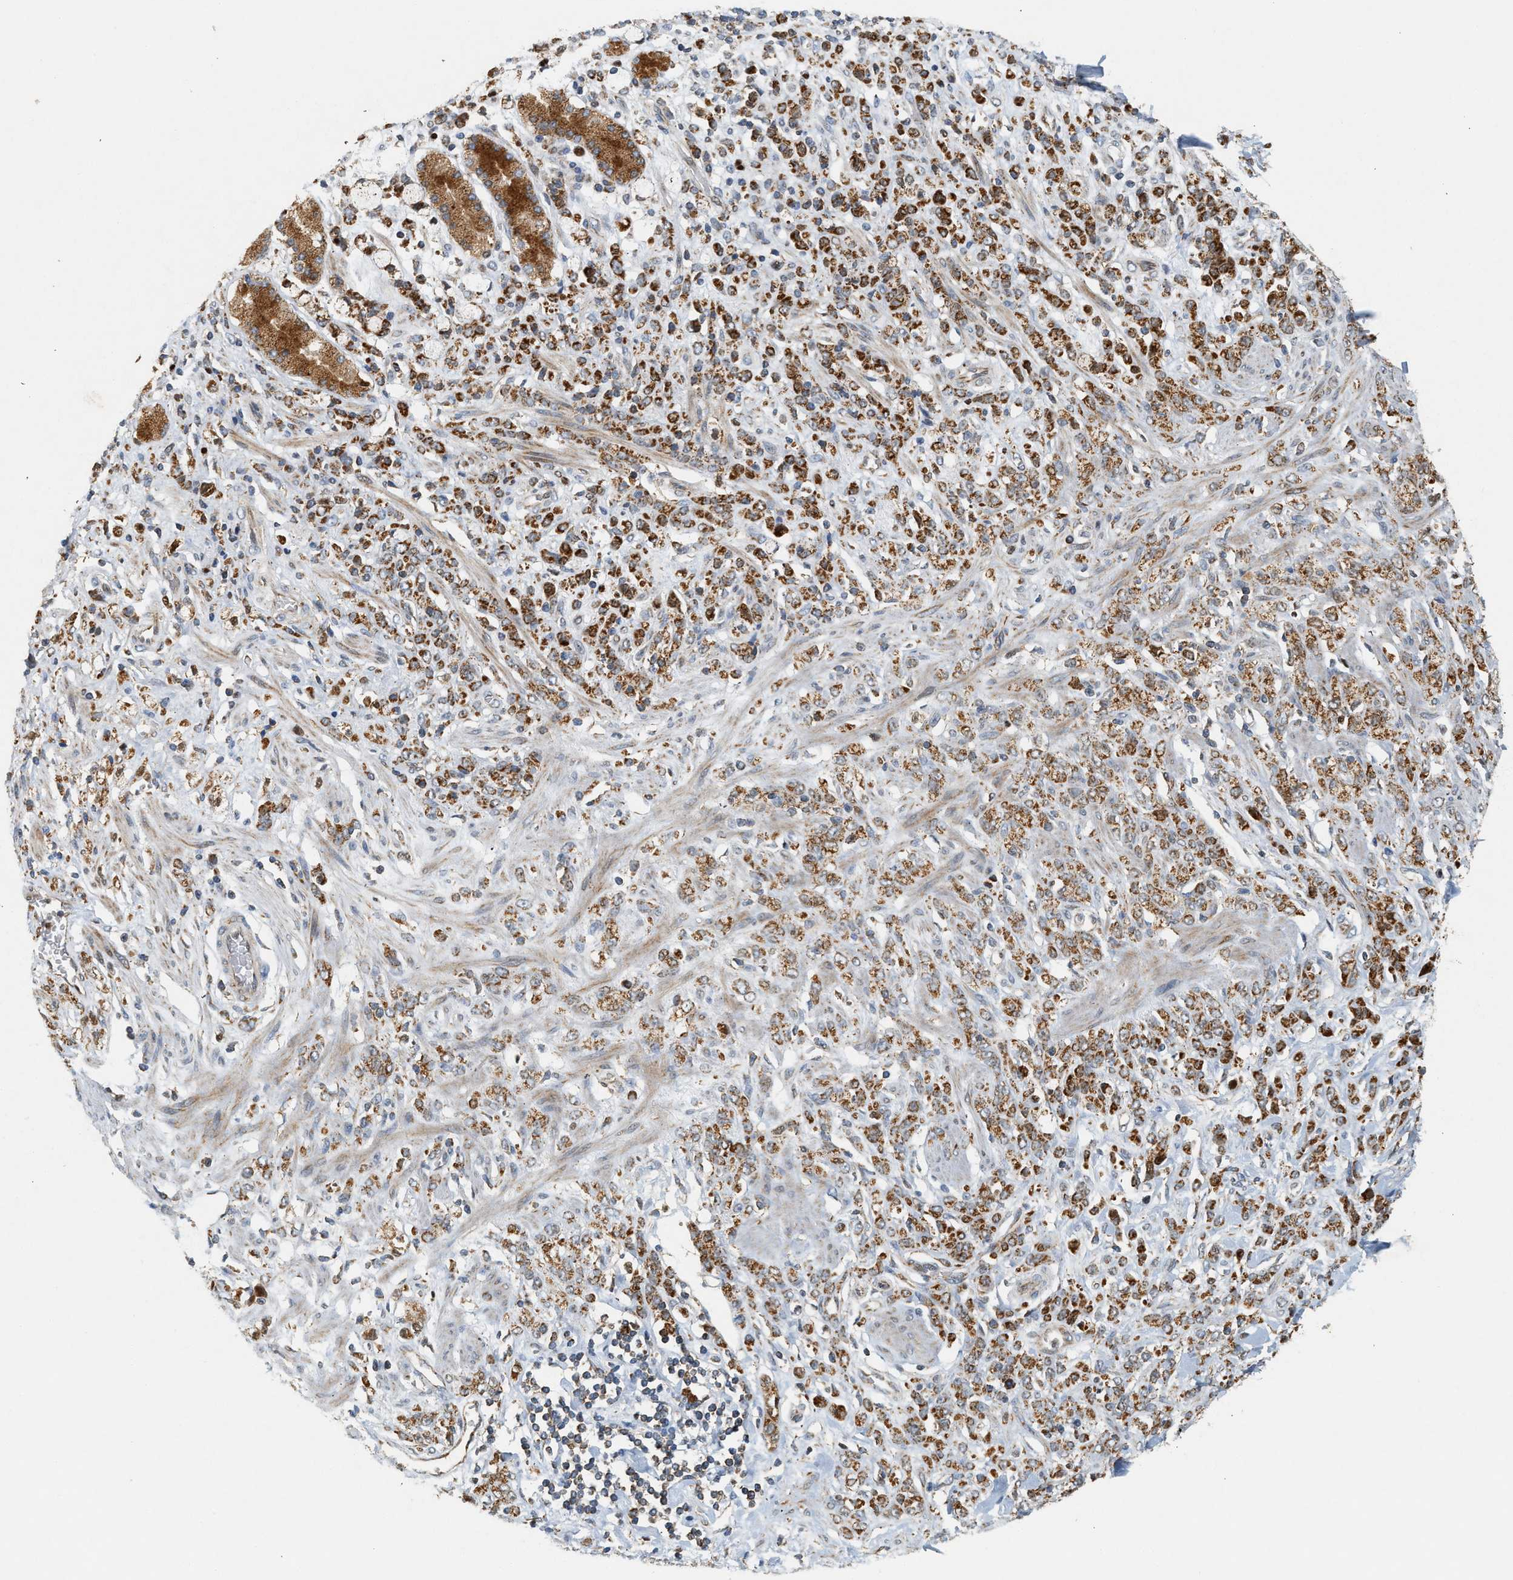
{"staining": {"intensity": "strong", "quantity": ">75%", "location": "cytoplasmic/membranous"}, "tissue": "stomach cancer", "cell_type": "Tumor cells", "image_type": "cancer", "snomed": [{"axis": "morphology", "description": "Normal tissue, NOS"}, {"axis": "morphology", "description": "Adenocarcinoma, NOS"}, {"axis": "topography", "description": "Stomach"}], "caption": "Human stomach cancer (adenocarcinoma) stained for a protein (brown) reveals strong cytoplasmic/membranous positive positivity in approximately >75% of tumor cells.", "gene": "MCU", "patient": {"sex": "male", "age": 82}}